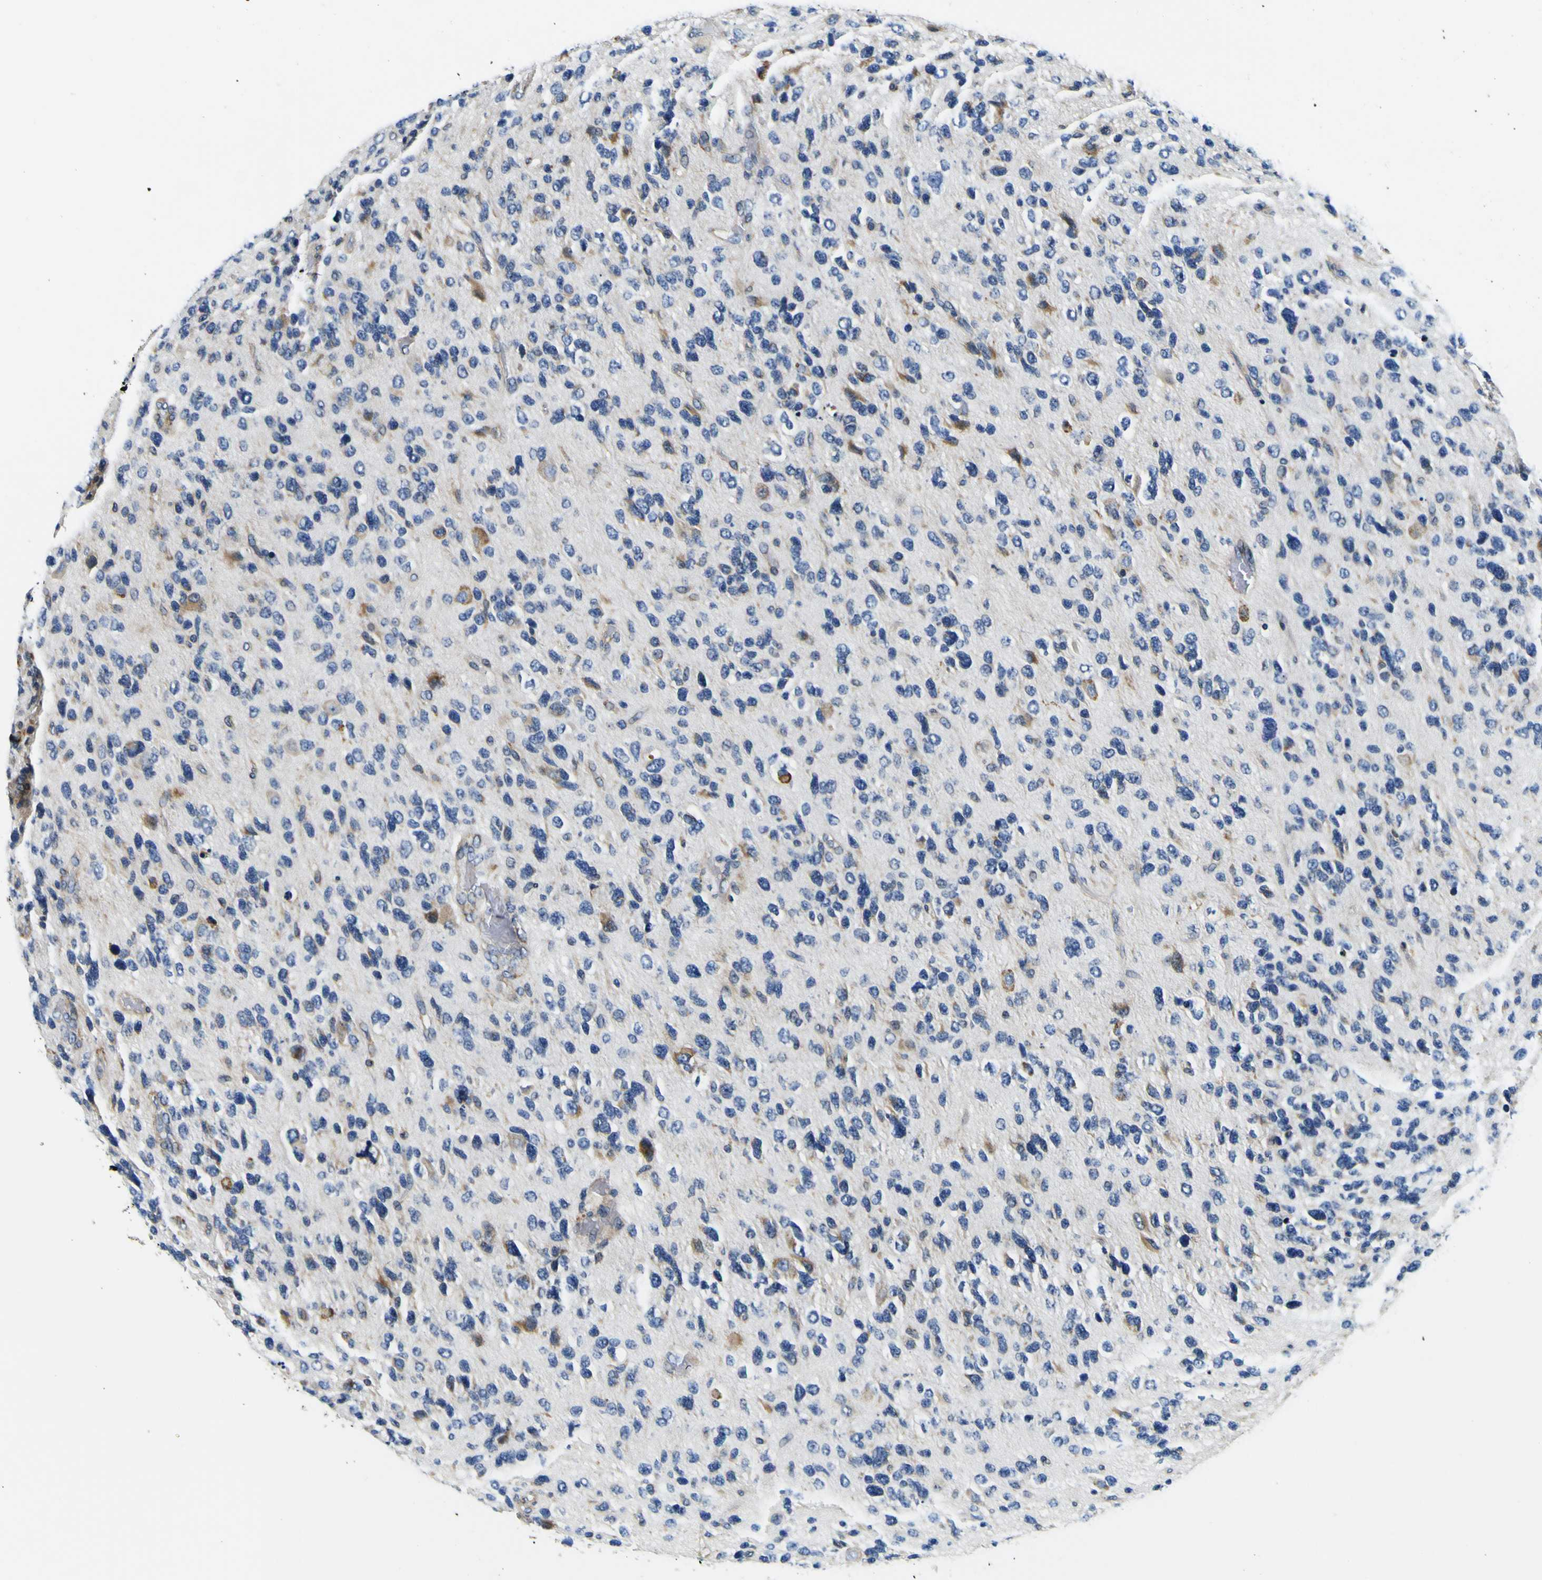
{"staining": {"intensity": "weak", "quantity": "<25%", "location": "cytoplasmic/membranous"}, "tissue": "glioma", "cell_type": "Tumor cells", "image_type": "cancer", "snomed": [{"axis": "morphology", "description": "Glioma, malignant, High grade"}, {"axis": "topography", "description": "Brain"}], "caption": "An immunohistochemistry image of malignant glioma (high-grade) is shown. There is no staining in tumor cells of malignant glioma (high-grade).", "gene": "NLRP3", "patient": {"sex": "female", "age": 58}}